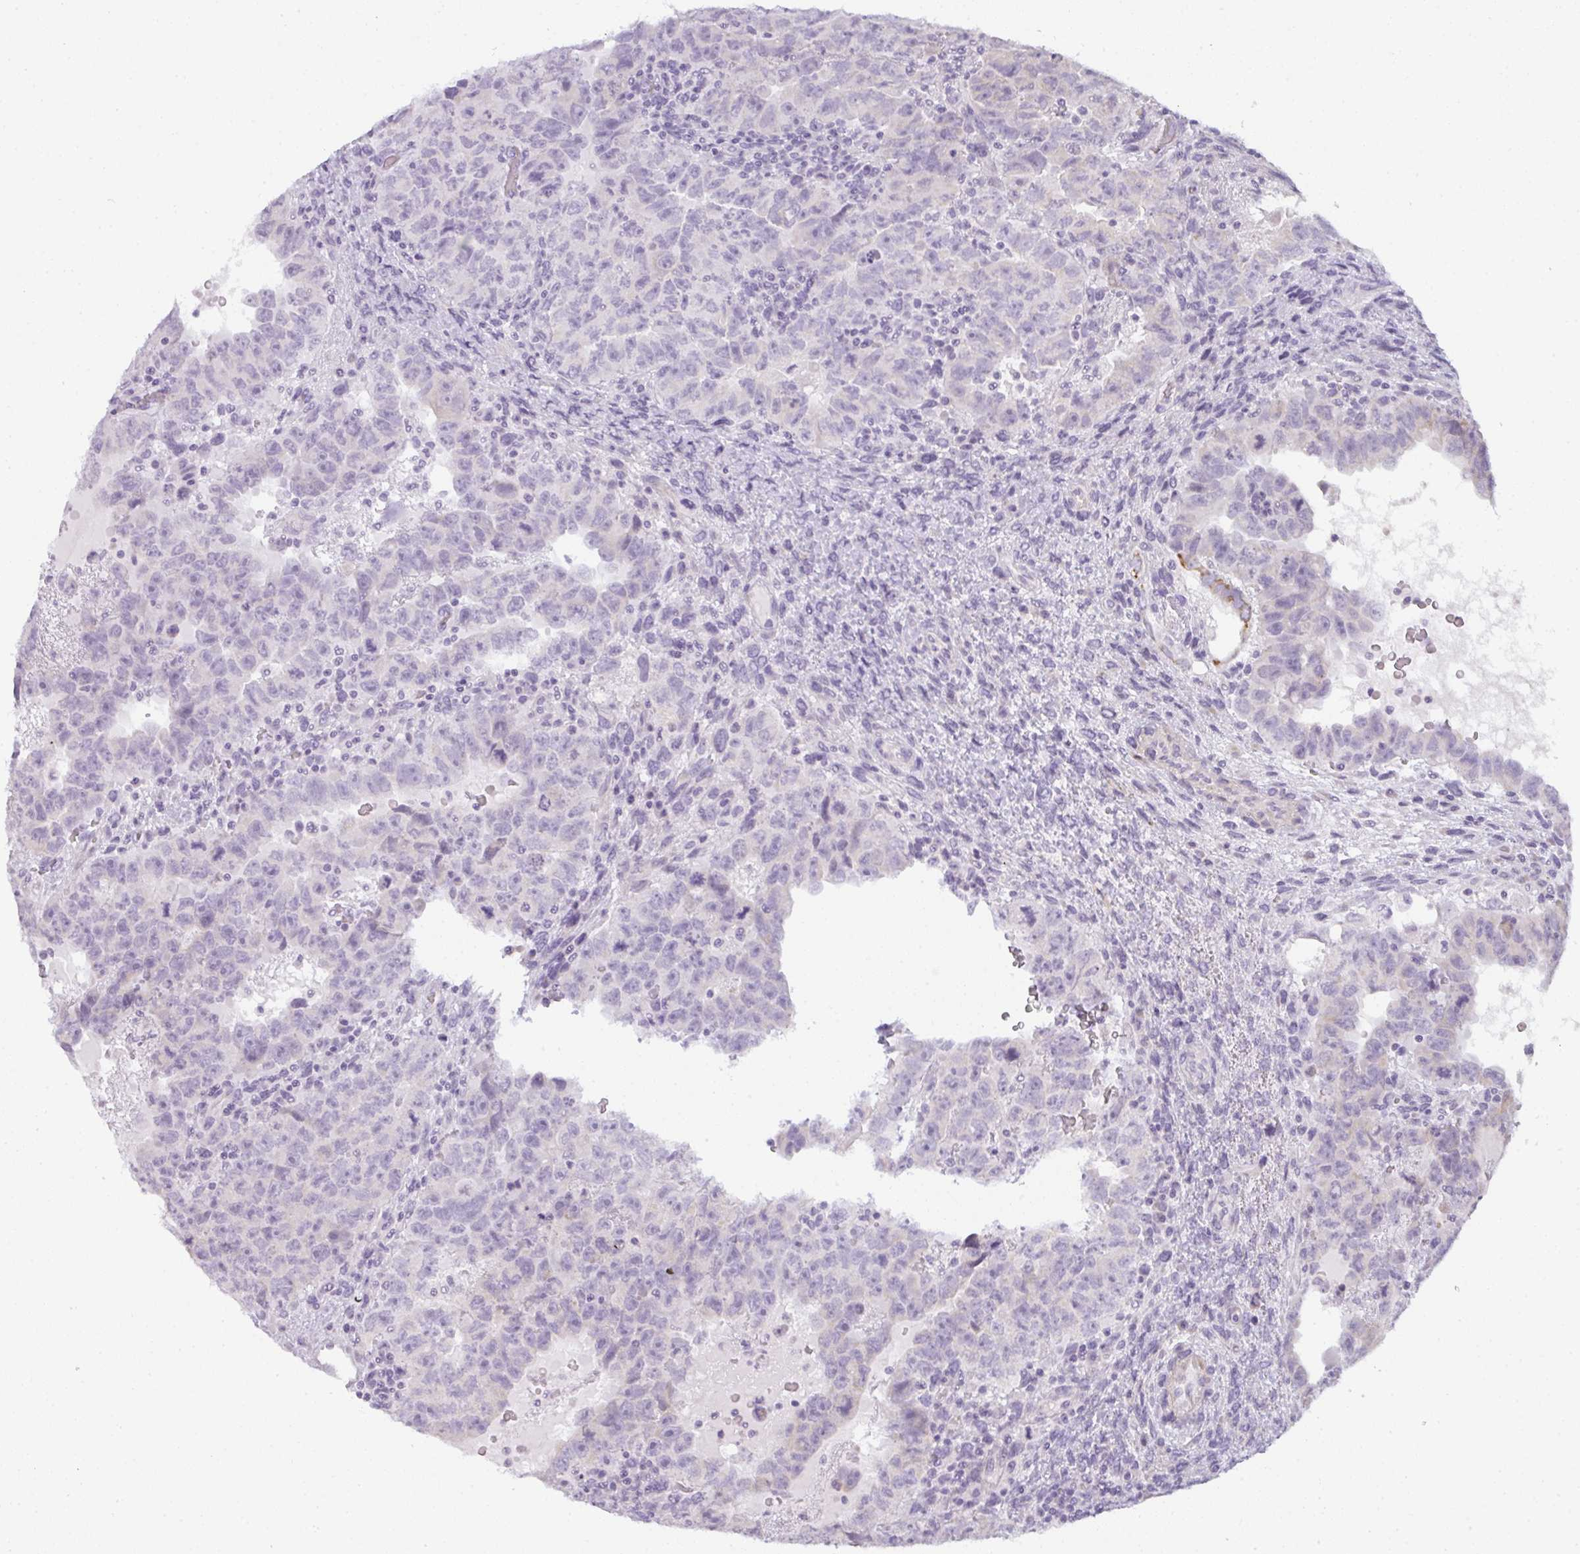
{"staining": {"intensity": "negative", "quantity": "none", "location": "none"}, "tissue": "testis cancer", "cell_type": "Tumor cells", "image_type": "cancer", "snomed": [{"axis": "morphology", "description": "Carcinoma, Embryonal, NOS"}, {"axis": "topography", "description": "Testis"}], "caption": "IHC image of testis embryonal carcinoma stained for a protein (brown), which exhibits no expression in tumor cells. Brightfield microscopy of IHC stained with DAB (3,3'-diaminobenzidine) (brown) and hematoxylin (blue), captured at high magnification.", "gene": "SIRPB2", "patient": {"sex": "male", "age": 24}}